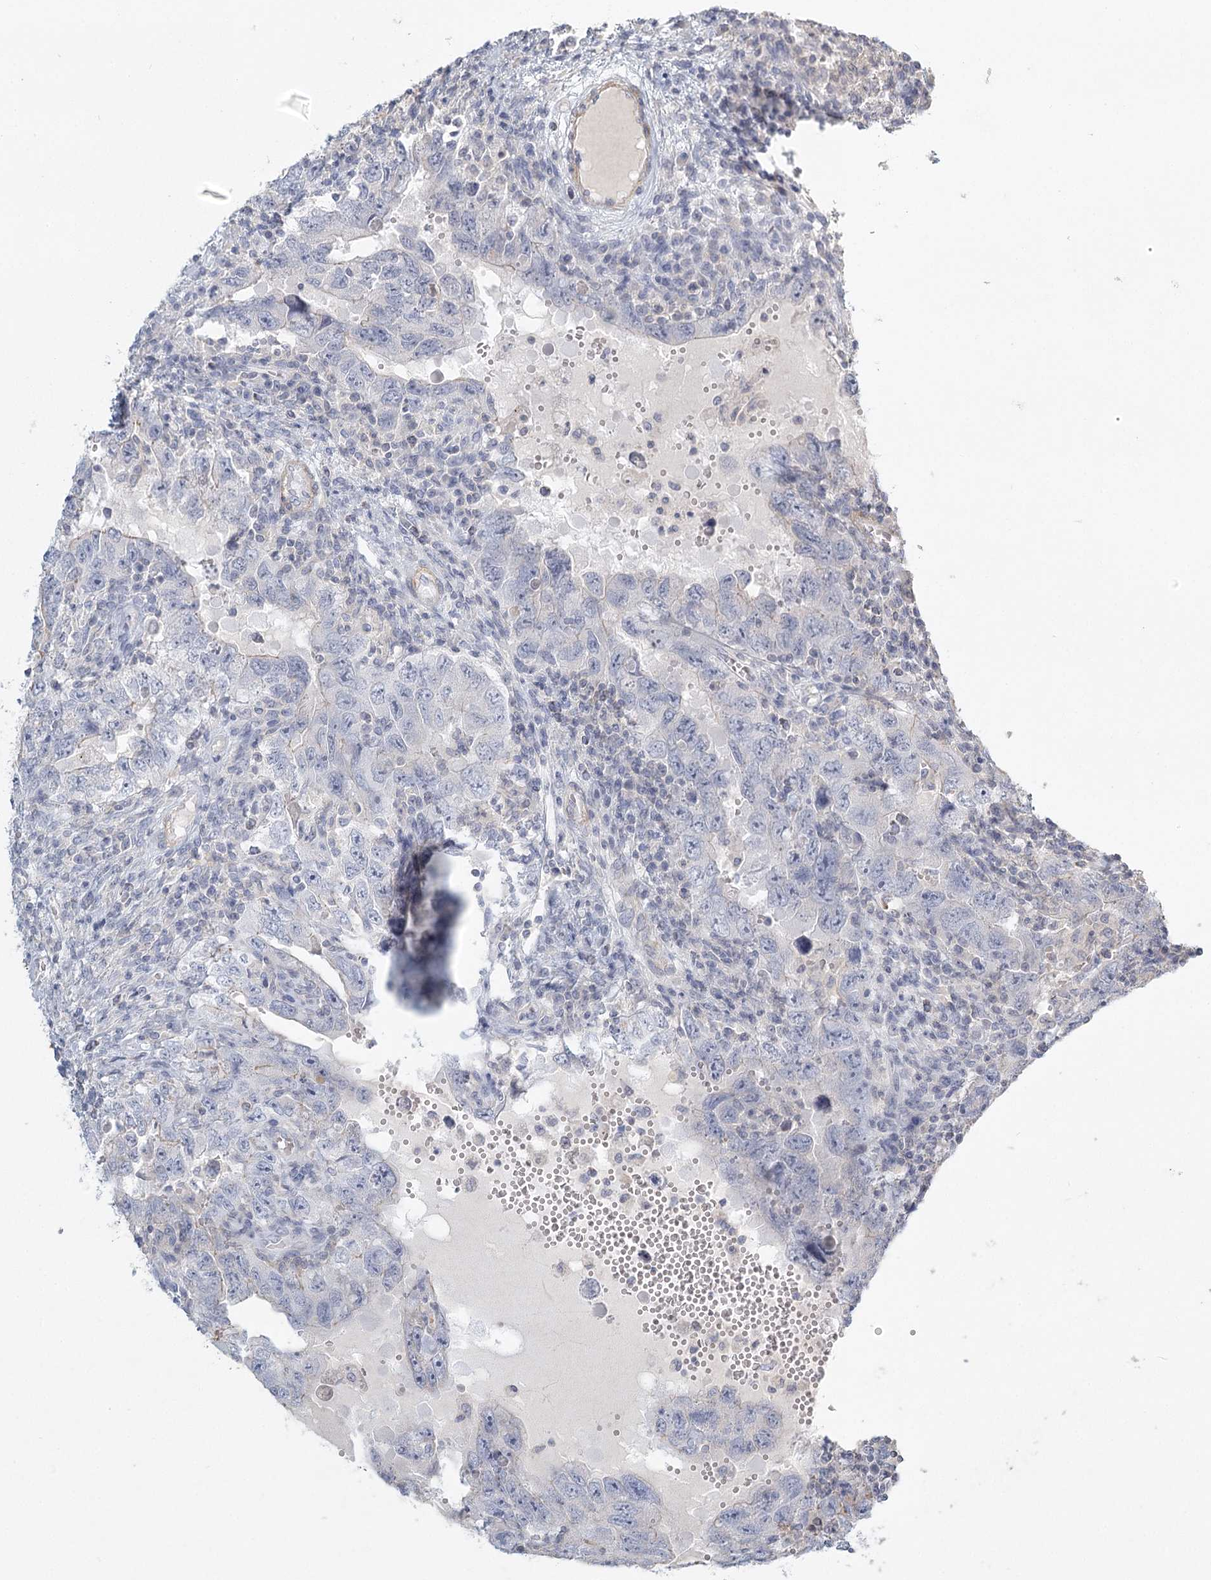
{"staining": {"intensity": "negative", "quantity": "none", "location": "none"}, "tissue": "testis cancer", "cell_type": "Tumor cells", "image_type": "cancer", "snomed": [{"axis": "morphology", "description": "Carcinoma, Embryonal, NOS"}, {"axis": "topography", "description": "Testis"}], "caption": "A high-resolution micrograph shows immunohistochemistry staining of embryonal carcinoma (testis), which displays no significant staining in tumor cells. Brightfield microscopy of immunohistochemistry stained with DAB (3,3'-diaminobenzidine) (brown) and hematoxylin (blue), captured at high magnification.", "gene": "INPP4B", "patient": {"sex": "male", "age": 26}}